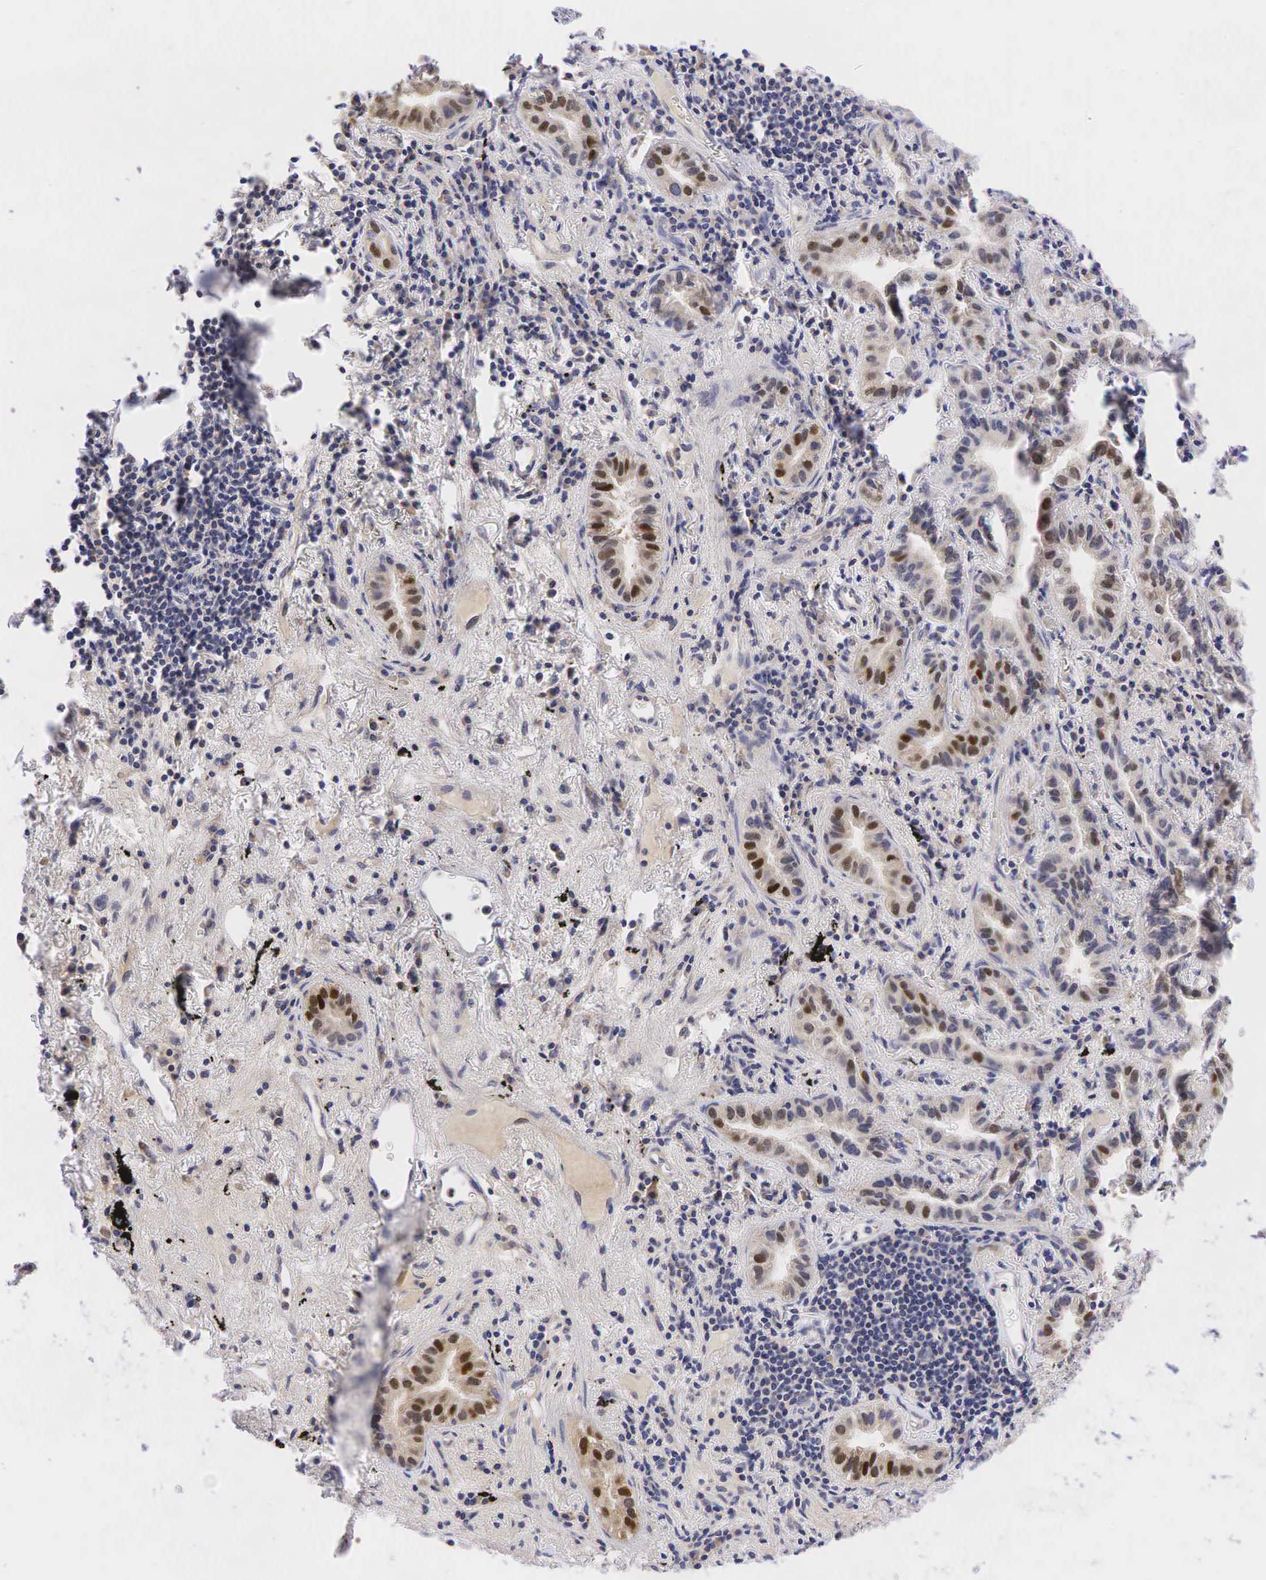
{"staining": {"intensity": "moderate", "quantity": ">75%", "location": "nuclear"}, "tissue": "lung cancer", "cell_type": "Tumor cells", "image_type": "cancer", "snomed": [{"axis": "morphology", "description": "Adenocarcinoma, NOS"}, {"axis": "topography", "description": "Lung"}], "caption": "Immunohistochemical staining of human lung cancer demonstrates medium levels of moderate nuclear positivity in approximately >75% of tumor cells.", "gene": "CCND1", "patient": {"sex": "female", "age": 50}}